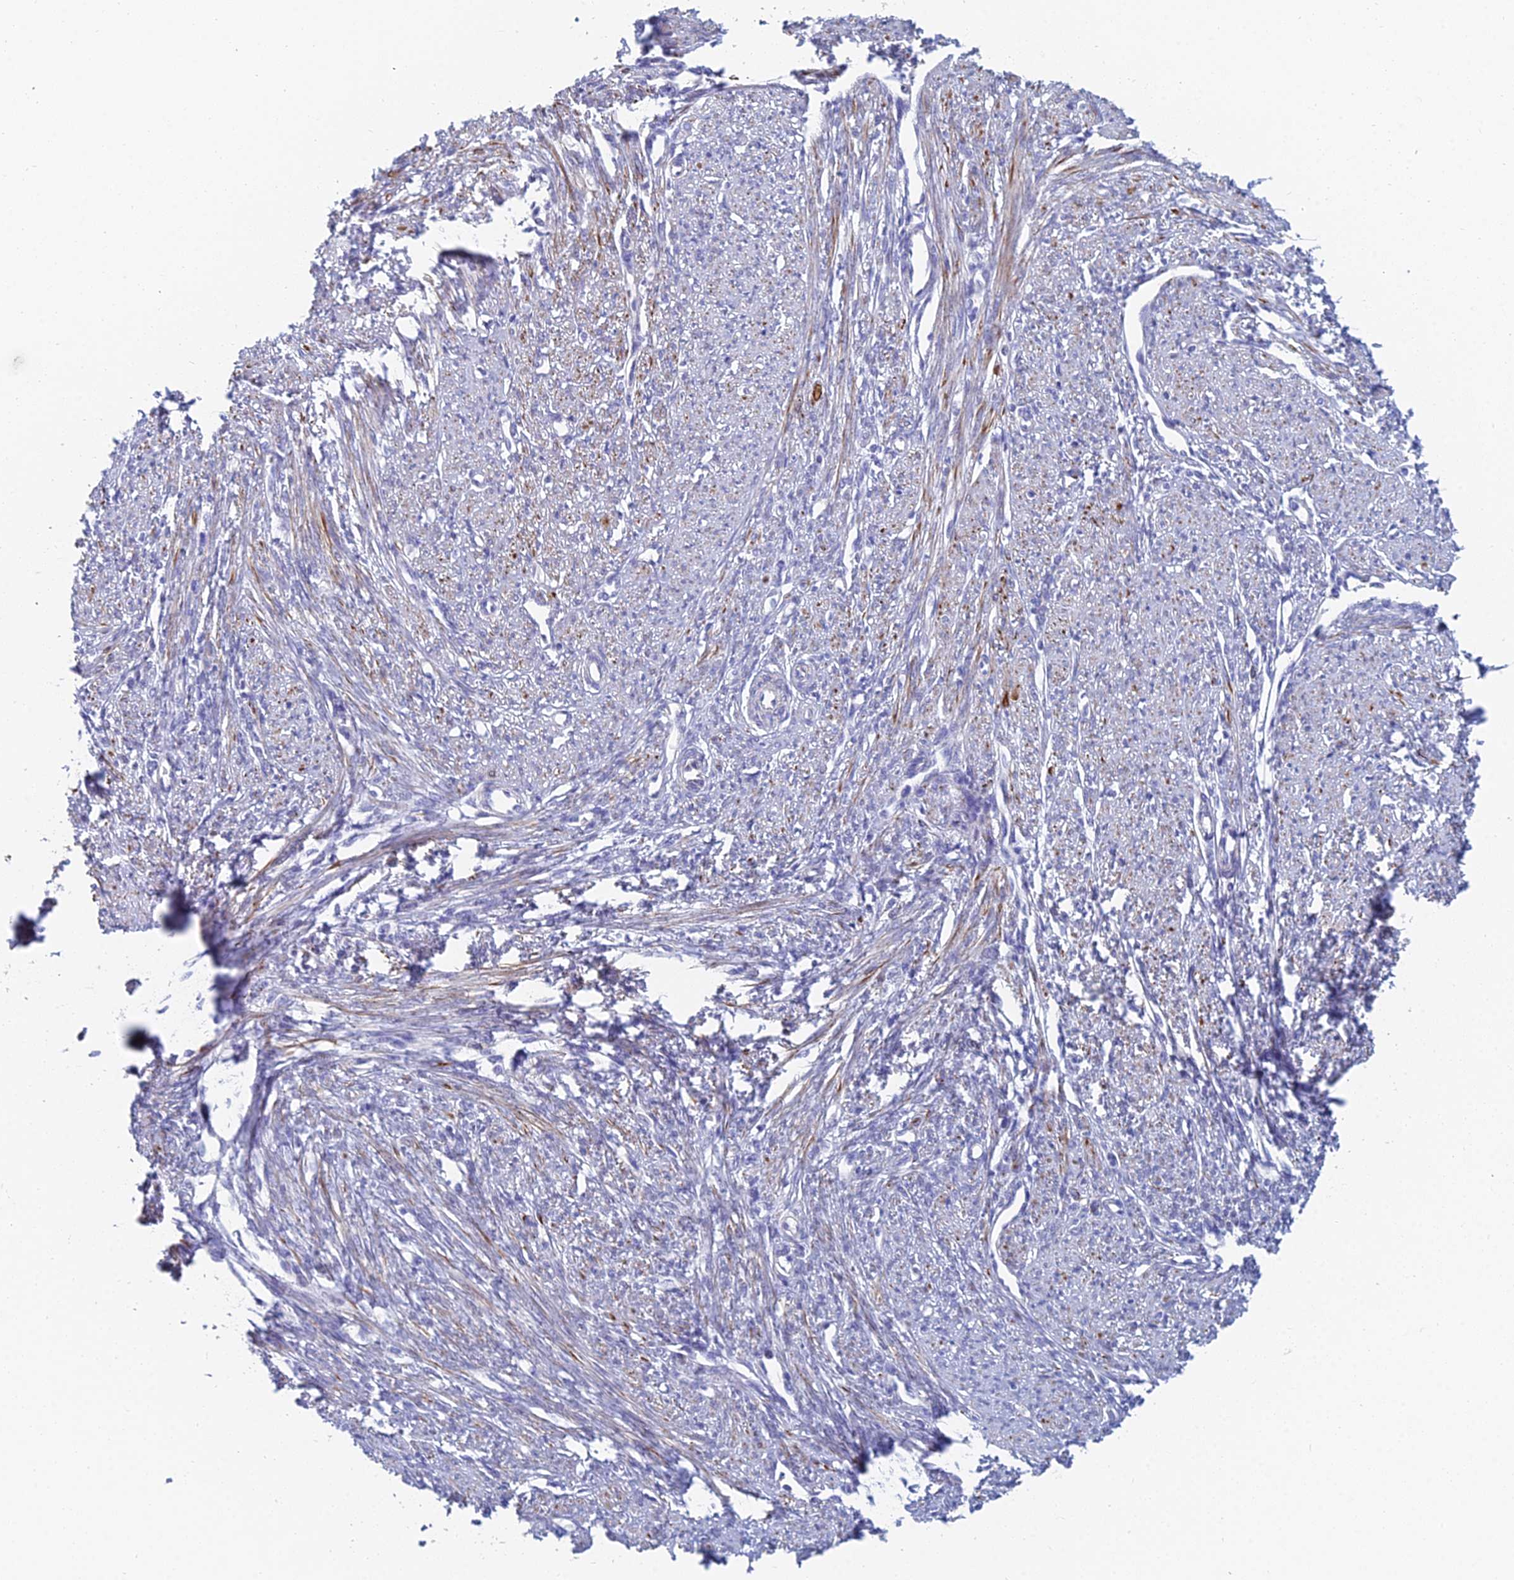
{"staining": {"intensity": "moderate", "quantity": "25%-75%", "location": "cytoplasmic/membranous"}, "tissue": "smooth muscle", "cell_type": "Smooth muscle cells", "image_type": "normal", "snomed": [{"axis": "morphology", "description": "Normal tissue, NOS"}, {"axis": "topography", "description": "Smooth muscle"}, {"axis": "topography", "description": "Uterus"}], "caption": "Smooth muscle was stained to show a protein in brown. There is medium levels of moderate cytoplasmic/membranous staining in about 25%-75% of smooth muscle cells.", "gene": "ACSM1", "patient": {"sex": "female", "age": 59}}